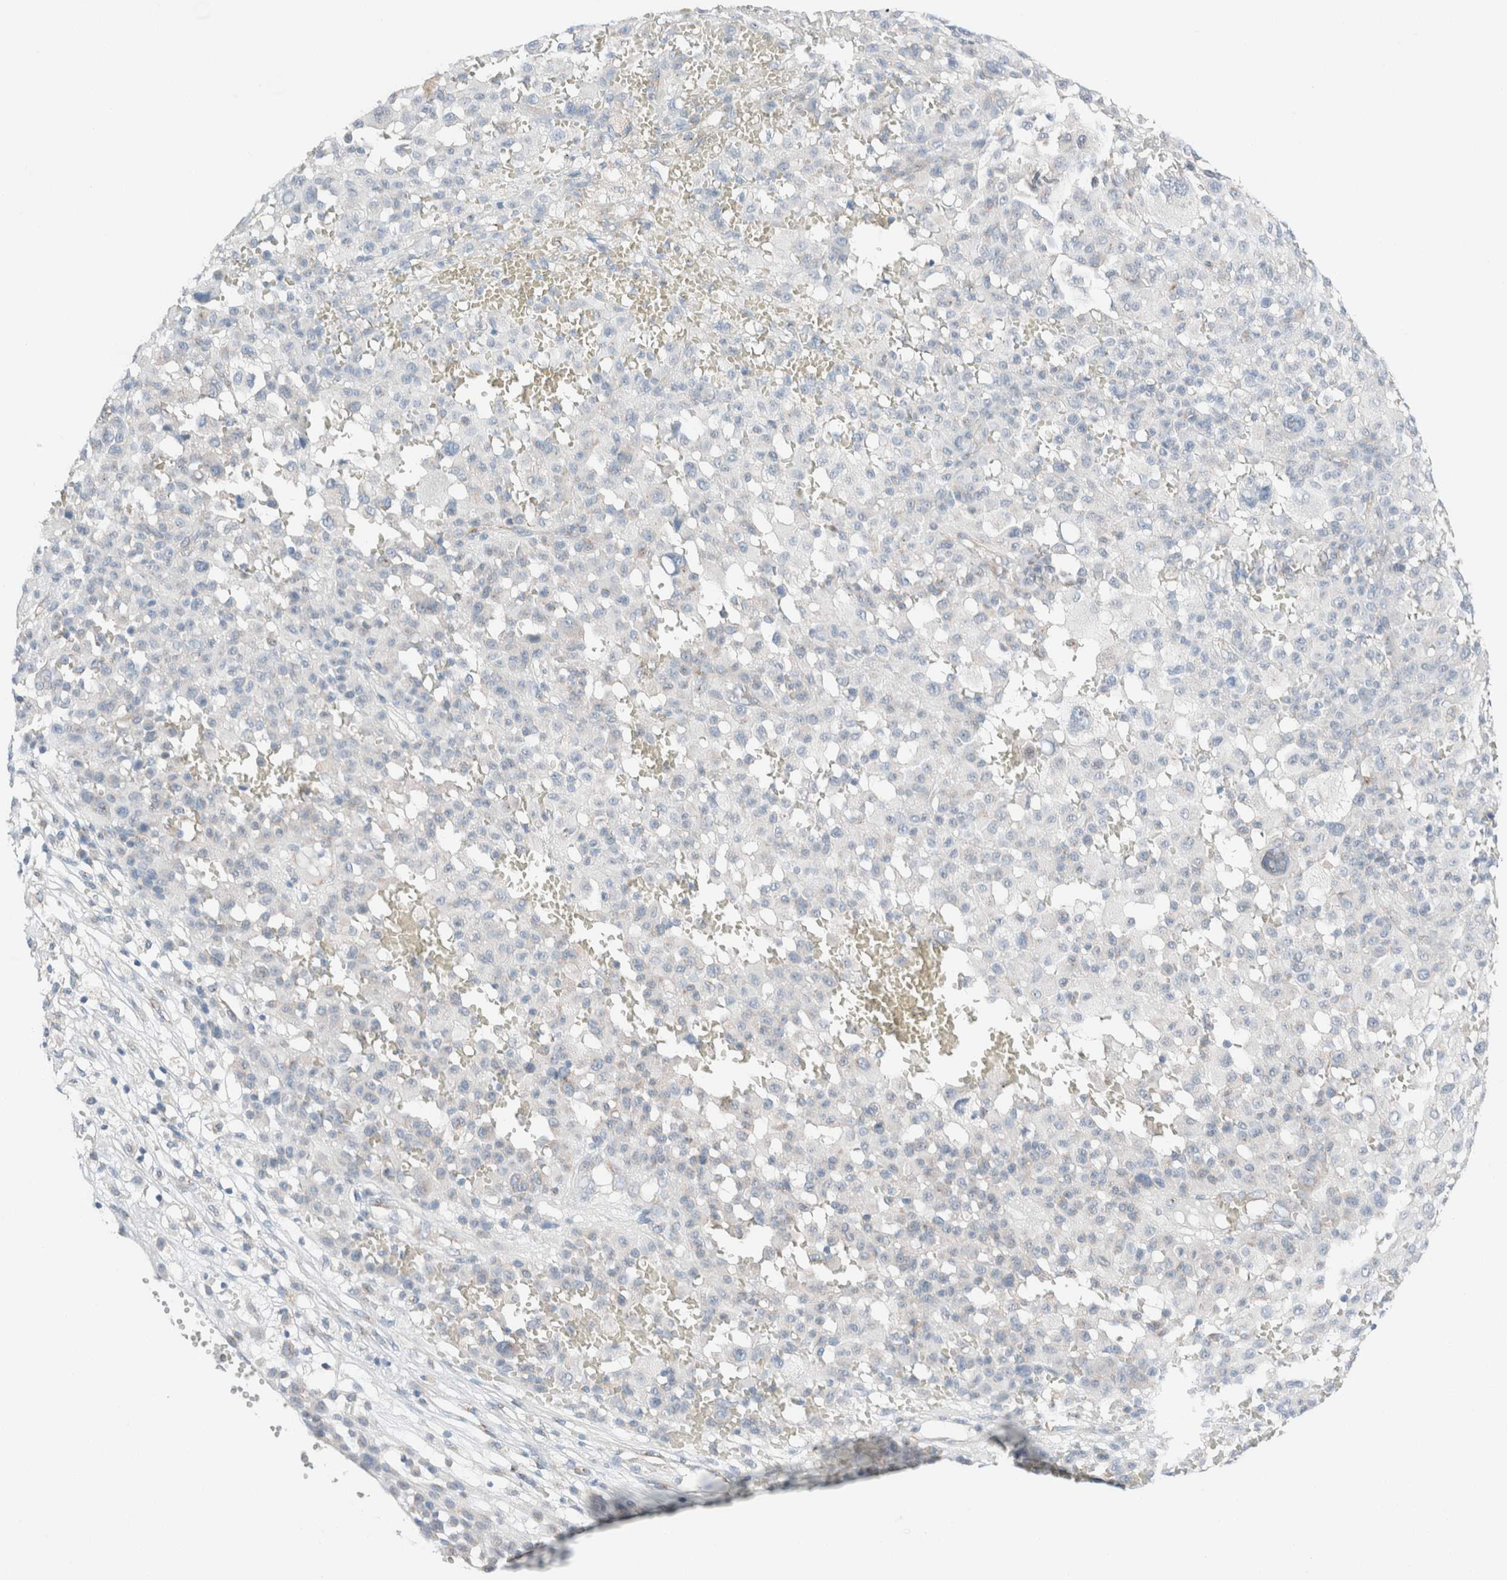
{"staining": {"intensity": "negative", "quantity": "none", "location": "none"}, "tissue": "melanoma", "cell_type": "Tumor cells", "image_type": "cancer", "snomed": [{"axis": "morphology", "description": "Malignant melanoma, Metastatic site"}, {"axis": "topography", "description": "Skin"}], "caption": "Micrograph shows no protein positivity in tumor cells of malignant melanoma (metastatic site) tissue. Nuclei are stained in blue.", "gene": "CASC3", "patient": {"sex": "female", "age": 74}}